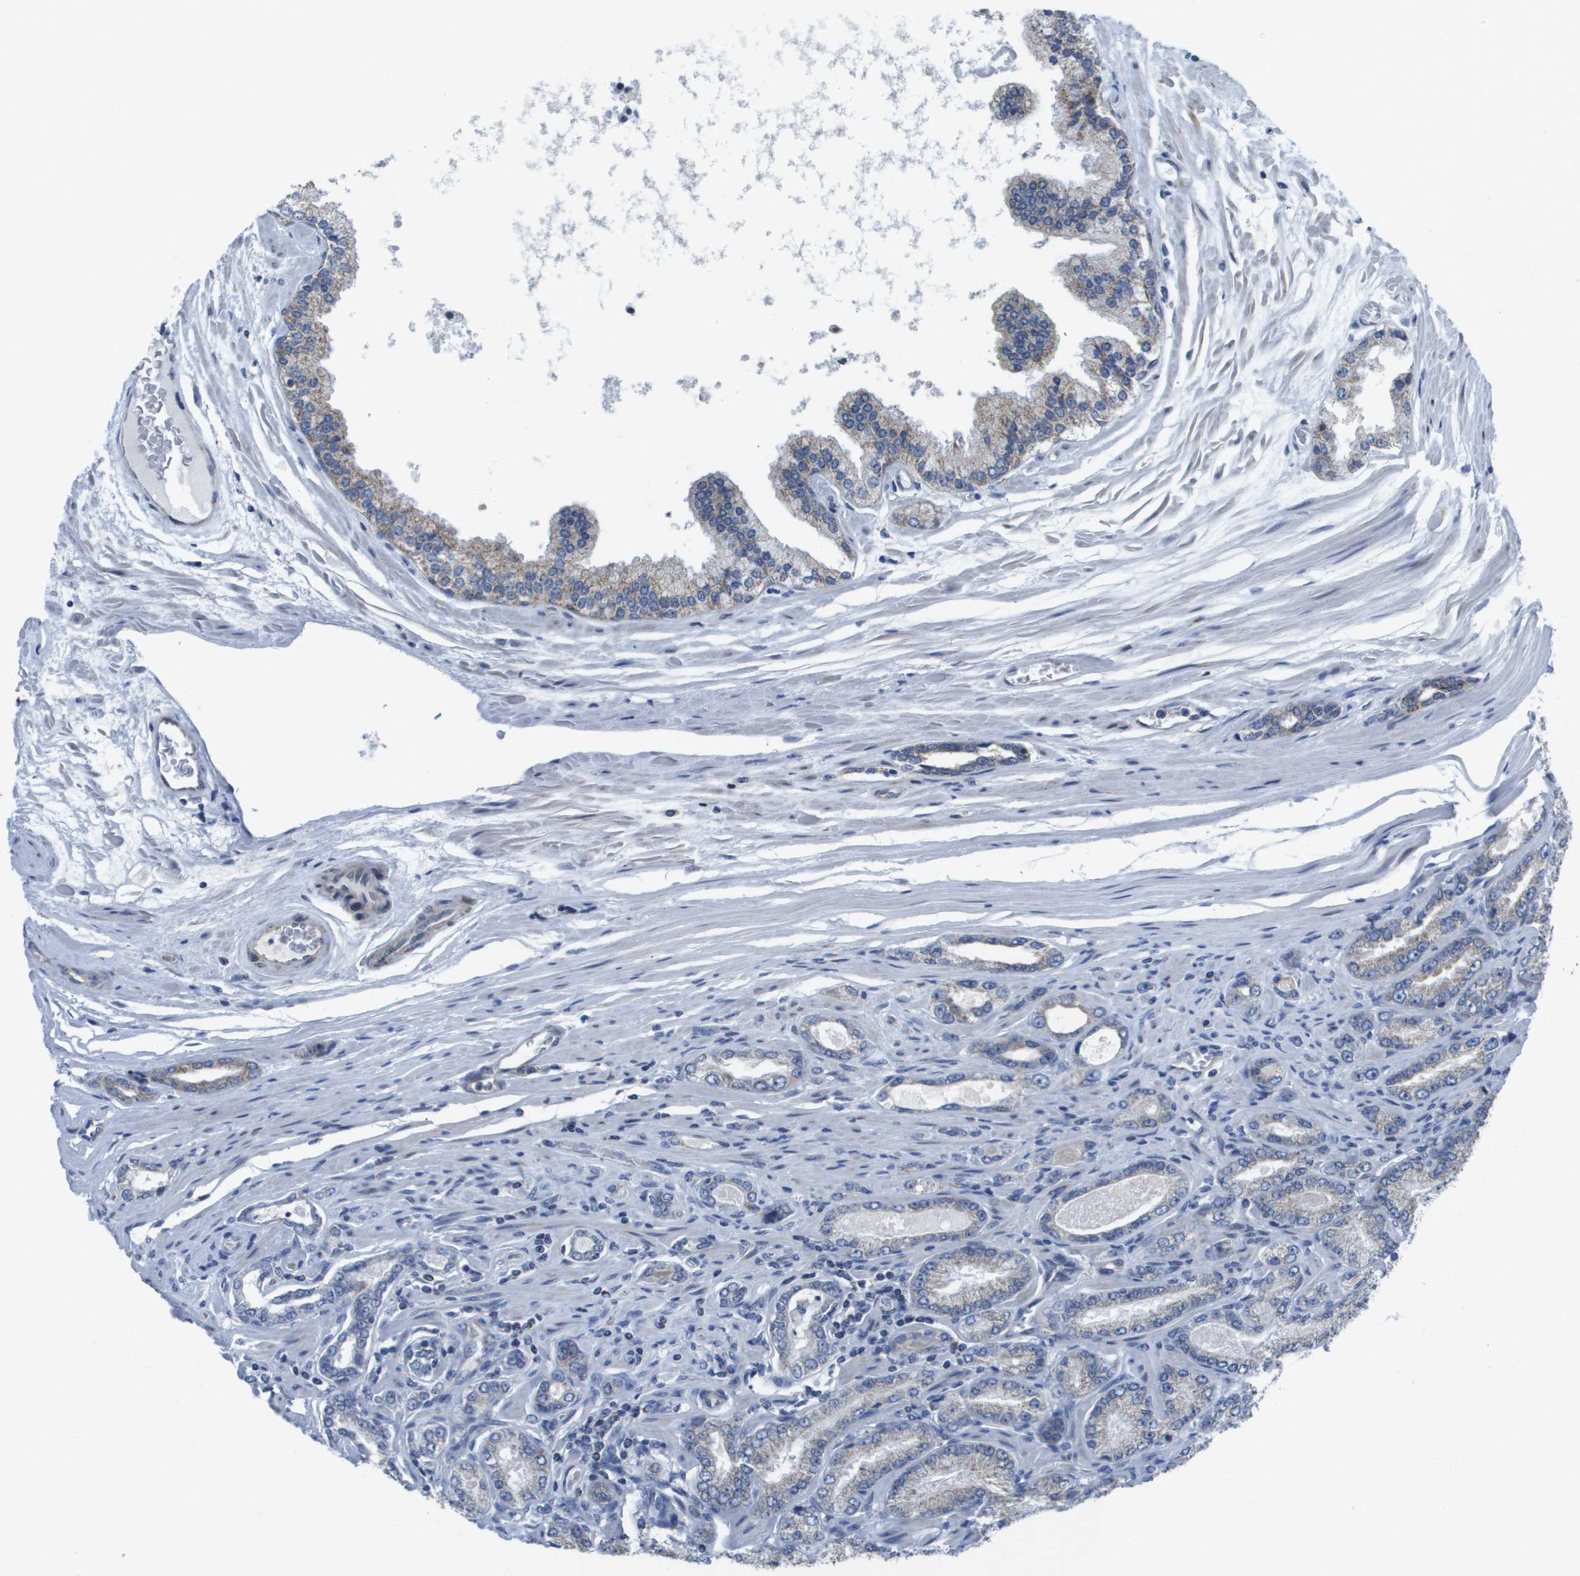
{"staining": {"intensity": "moderate", "quantity": "25%-75%", "location": "cytoplasmic/membranous"}, "tissue": "prostate cancer", "cell_type": "Tumor cells", "image_type": "cancer", "snomed": [{"axis": "morphology", "description": "Adenocarcinoma, High grade"}, {"axis": "topography", "description": "Prostate"}], "caption": "A medium amount of moderate cytoplasmic/membranous expression is appreciated in about 25%-75% of tumor cells in prostate cancer (adenocarcinoma (high-grade)) tissue.", "gene": "TMEM223", "patient": {"sex": "male", "age": 65}}